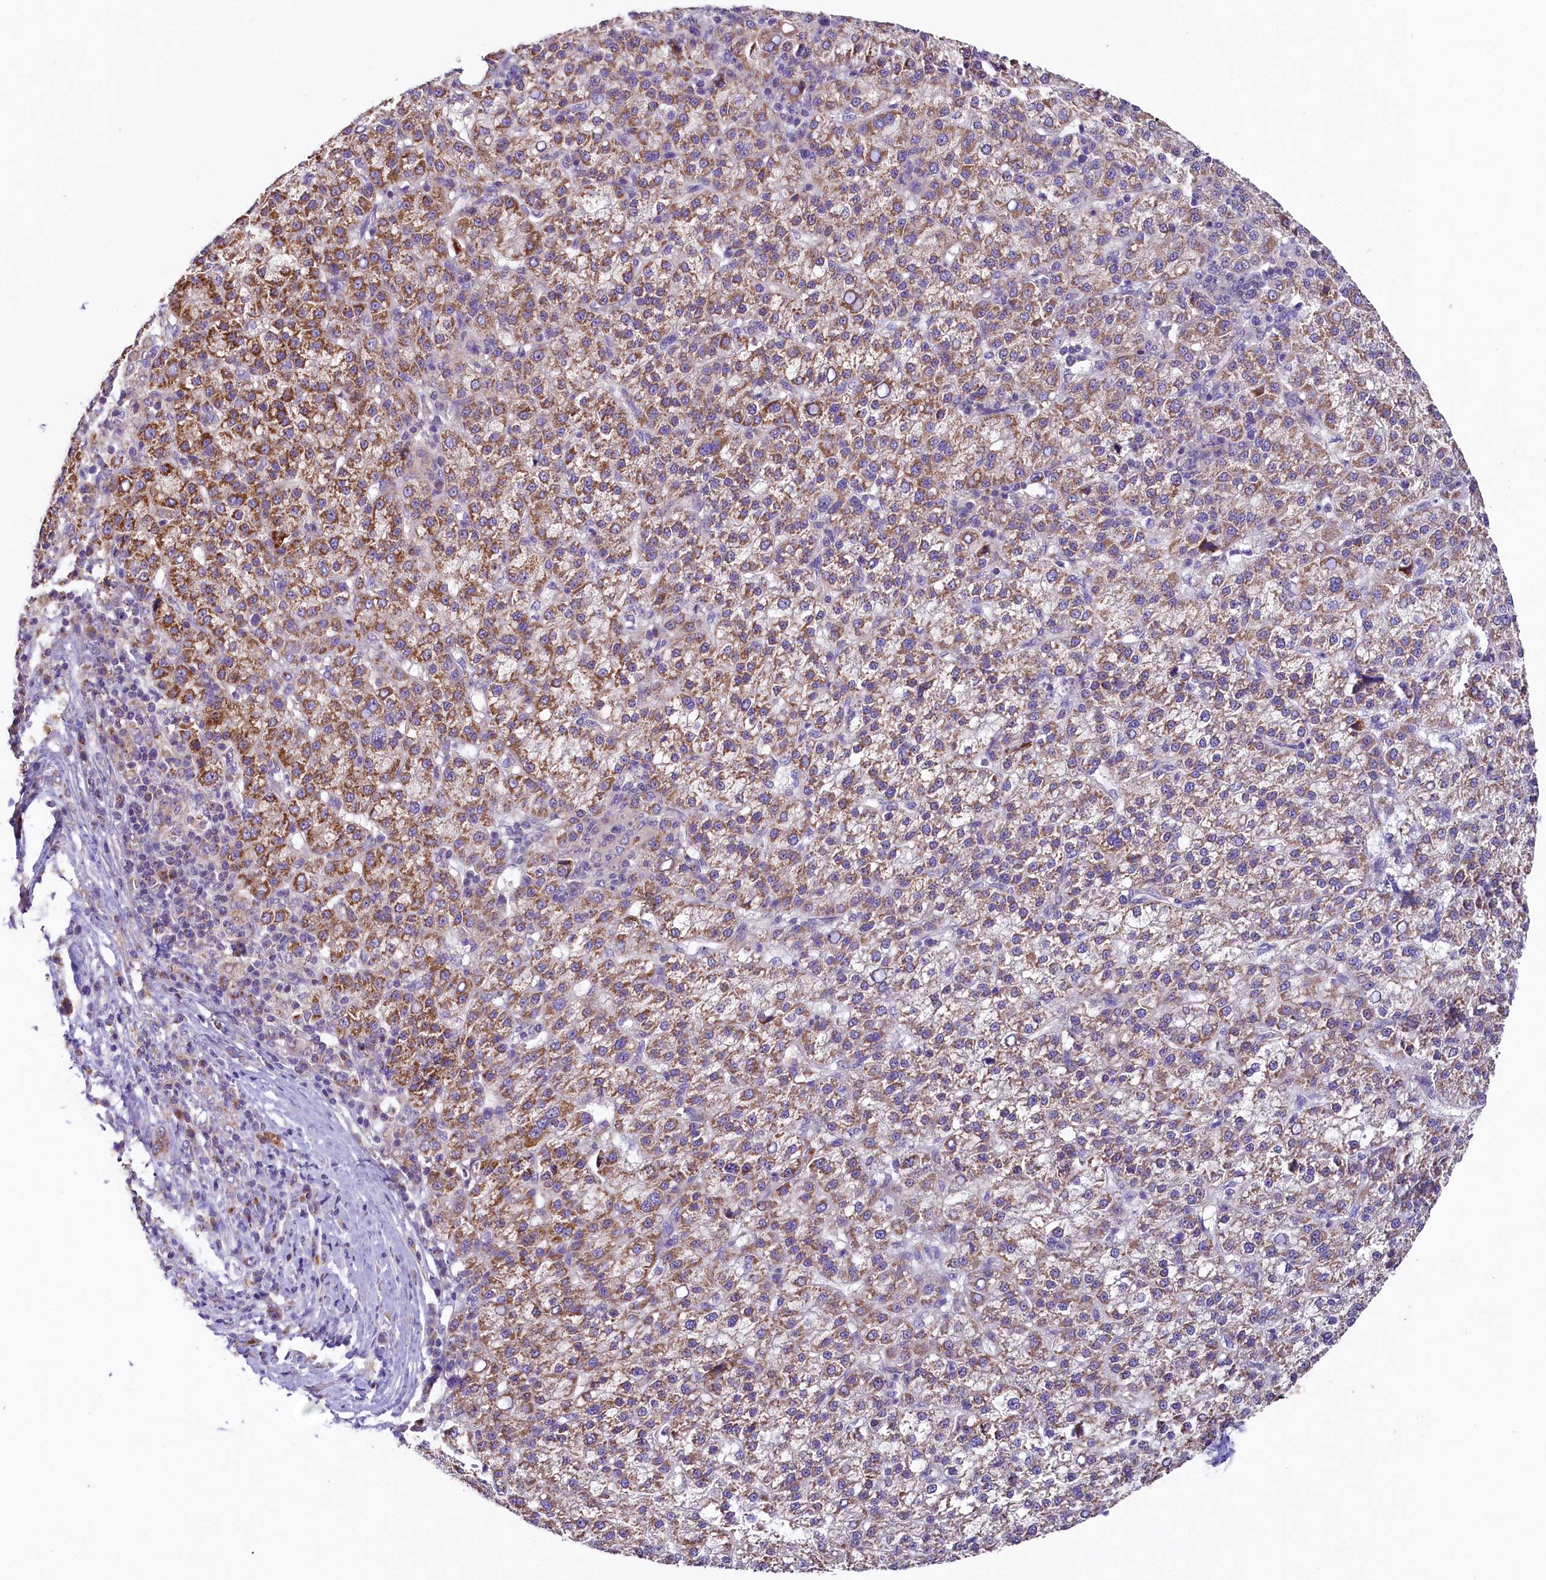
{"staining": {"intensity": "moderate", "quantity": ">75%", "location": "cytoplasmic/membranous"}, "tissue": "liver cancer", "cell_type": "Tumor cells", "image_type": "cancer", "snomed": [{"axis": "morphology", "description": "Carcinoma, Hepatocellular, NOS"}, {"axis": "topography", "description": "Liver"}], "caption": "The image exhibits a brown stain indicating the presence of a protein in the cytoplasmic/membranous of tumor cells in liver cancer.", "gene": "PMPCB", "patient": {"sex": "female", "age": 58}}